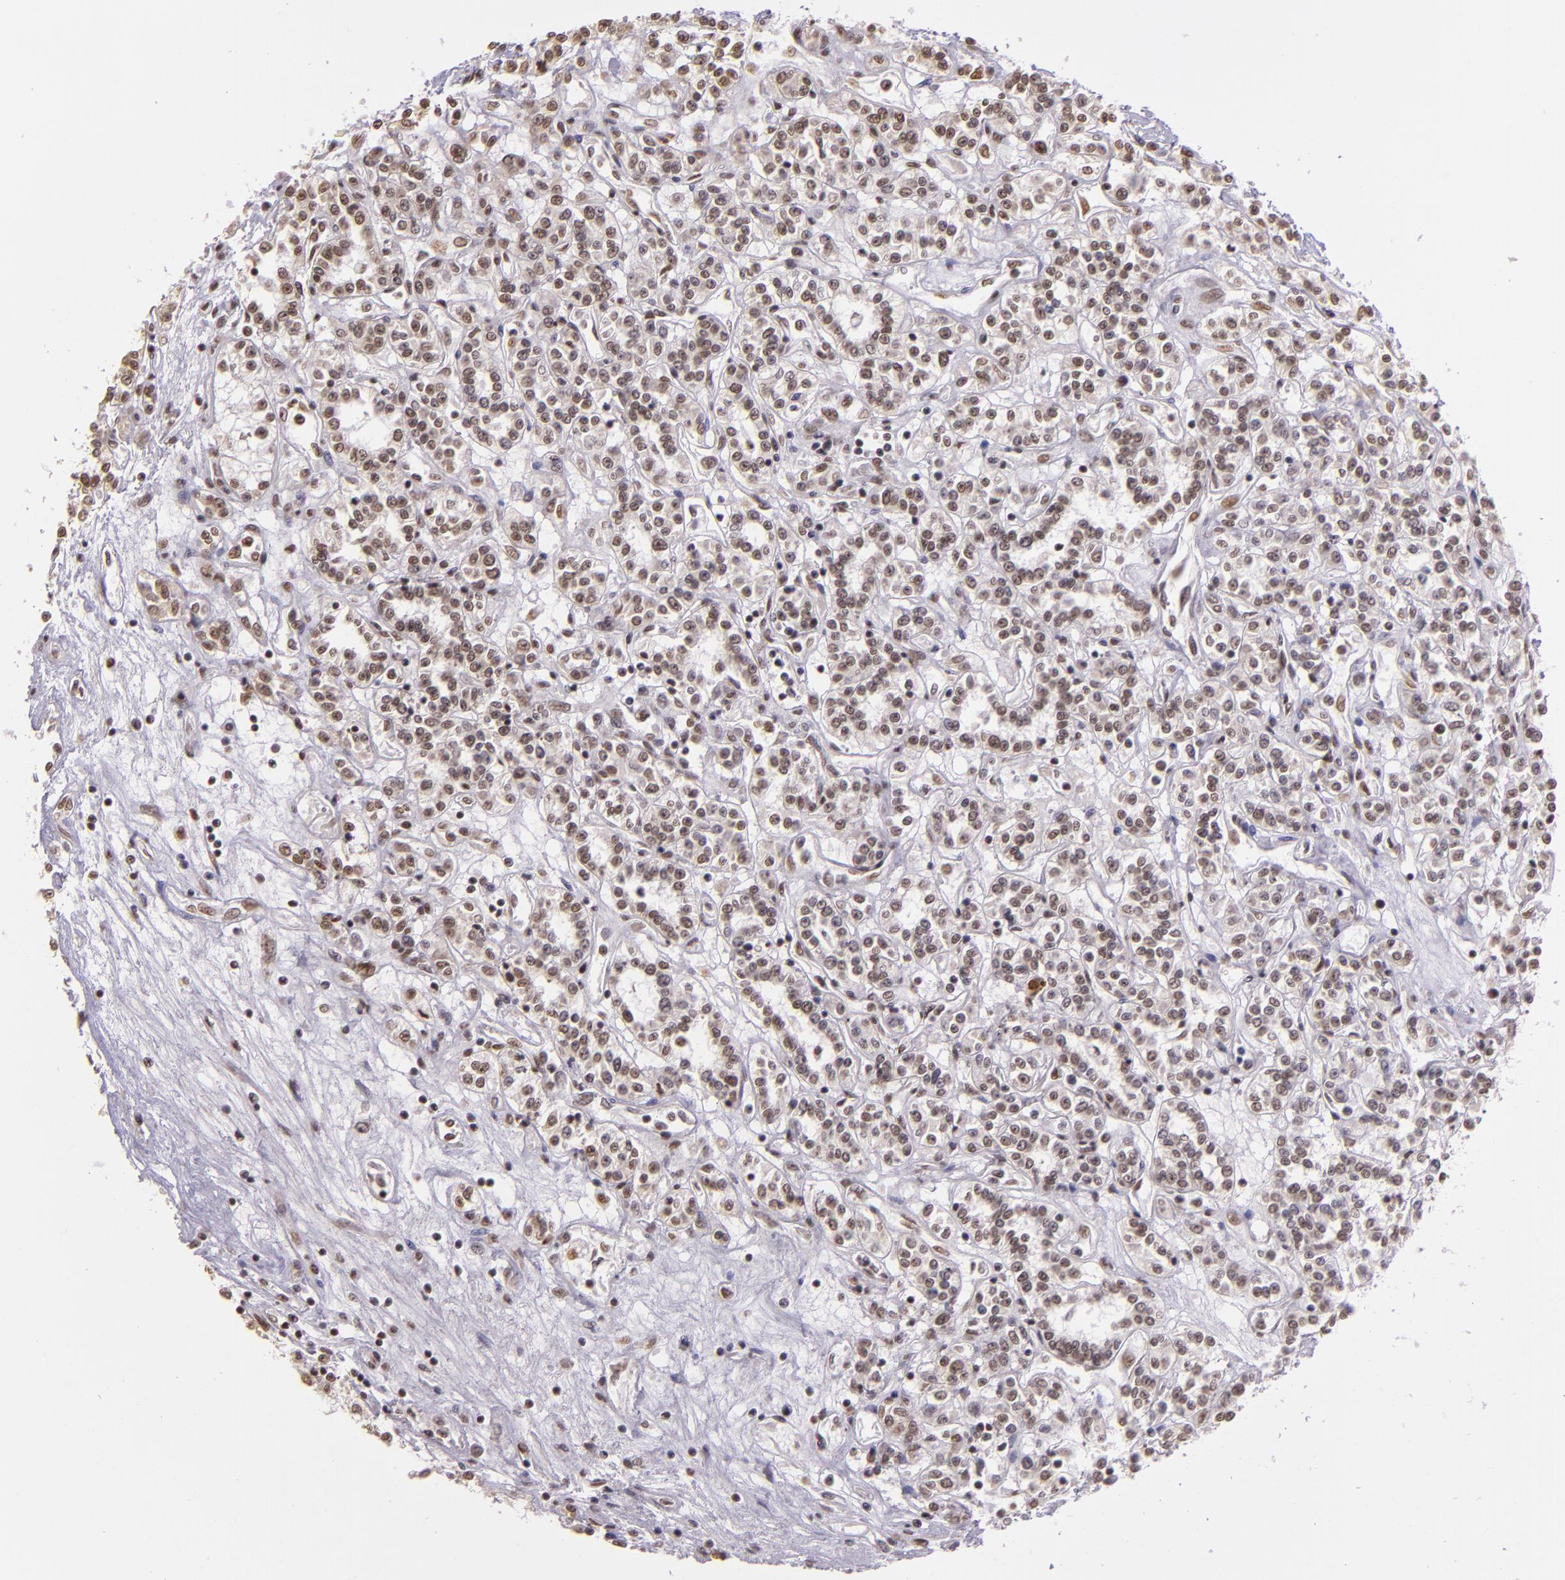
{"staining": {"intensity": "weak", "quantity": "25%-75%", "location": "nuclear"}, "tissue": "renal cancer", "cell_type": "Tumor cells", "image_type": "cancer", "snomed": [{"axis": "morphology", "description": "Adenocarcinoma, NOS"}, {"axis": "topography", "description": "Kidney"}], "caption": "An immunohistochemistry histopathology image of tumor tissue is shown. Protein staining in brown shows weak nuclear positivity in renal cancer within tumor cells.", "gene": "USF1", "patient": {"sex": "female", "age": 76}}